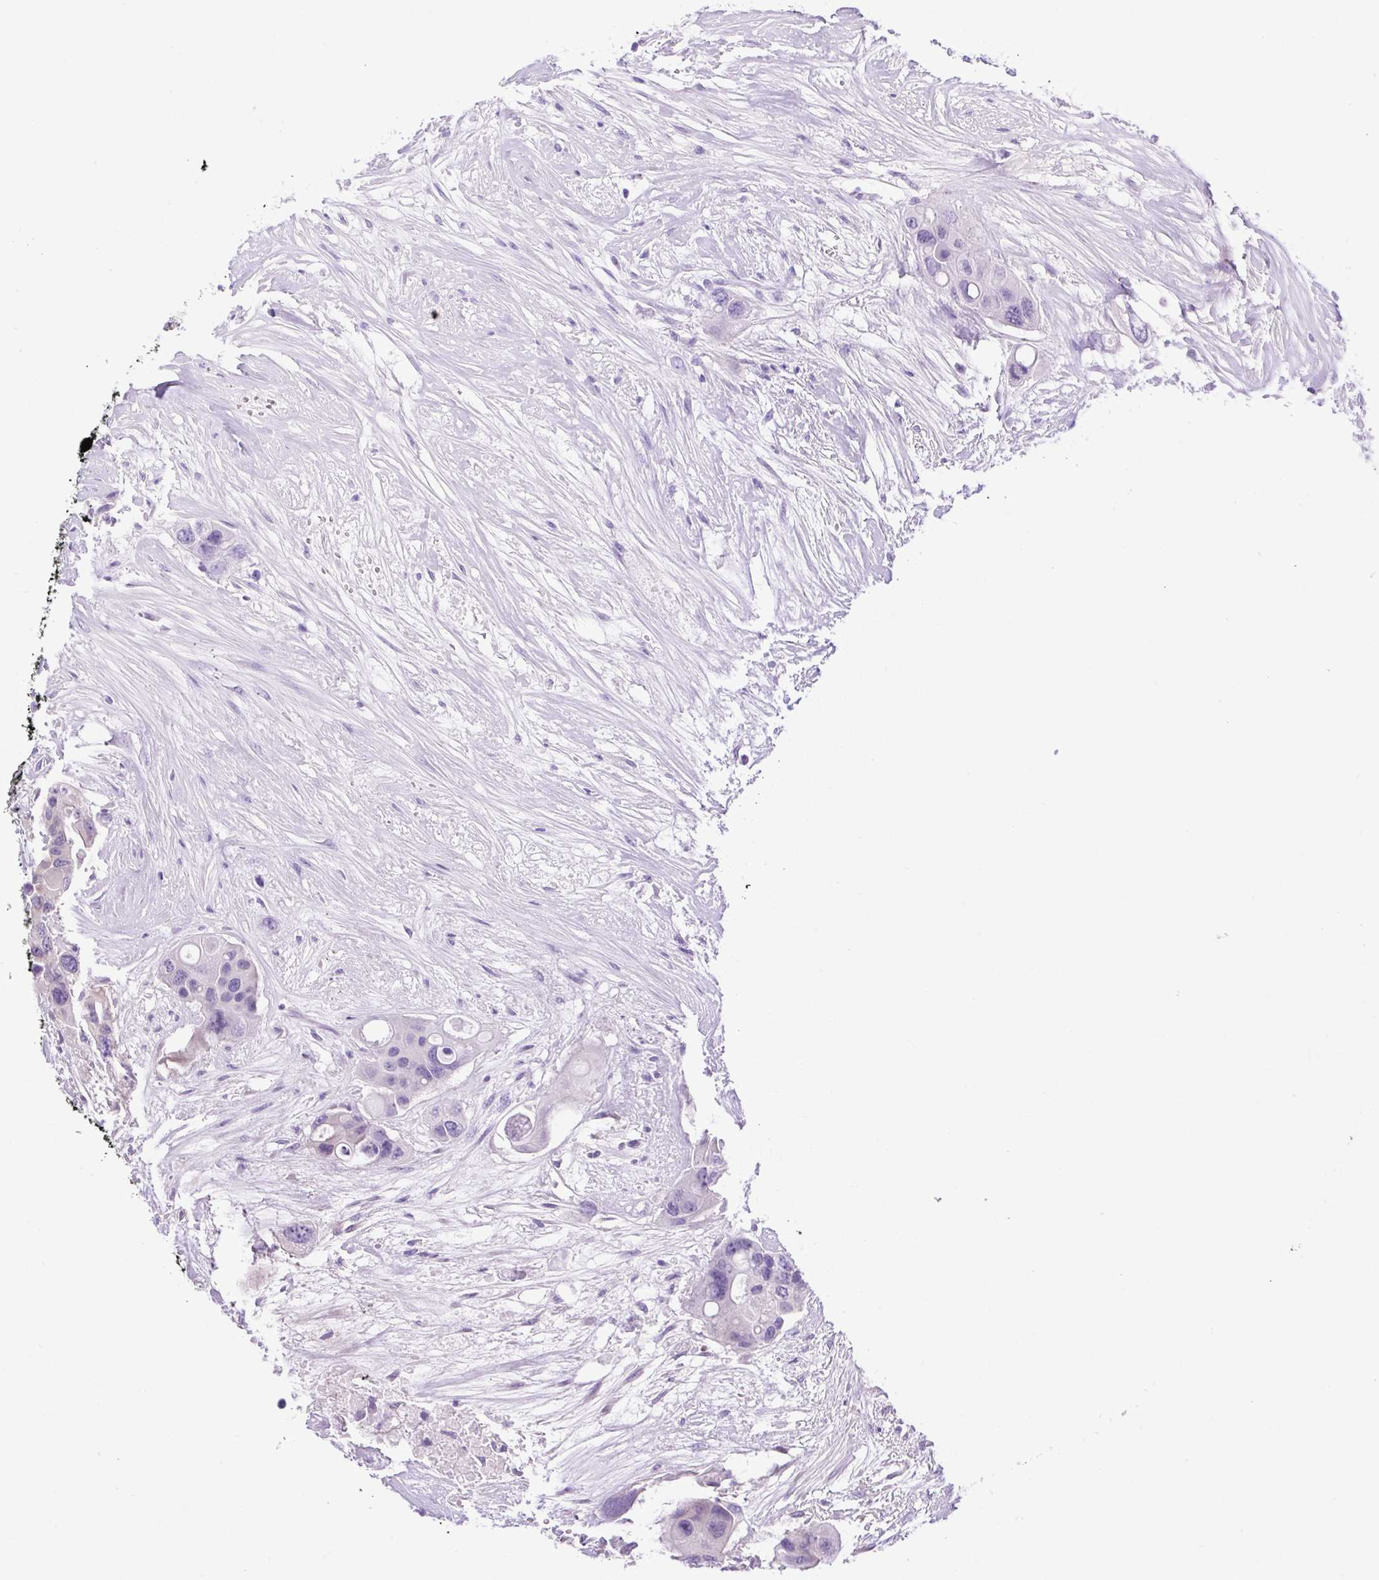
{"staining": {"intensity": "negative", "quantity": "none", "location": "none"}, "tissue": "colorectal cancer", "cell_type": "Tumor cells", "image_type": "cancer", "snomed": [{"axis": "morphology", "description": "Adenocarcinoma, NOS"}, {"axis": "topography", "description": "Colon"}], "caption": "Micrograph shows no significant protein staining in tumor cells of adenocarcinoma (colorectal). (Immunohistochemistry (ihc), brightfield microscopy, high magnification).", "gene": "TRIM17", "patient": {"sex": "male", "age": 77}}